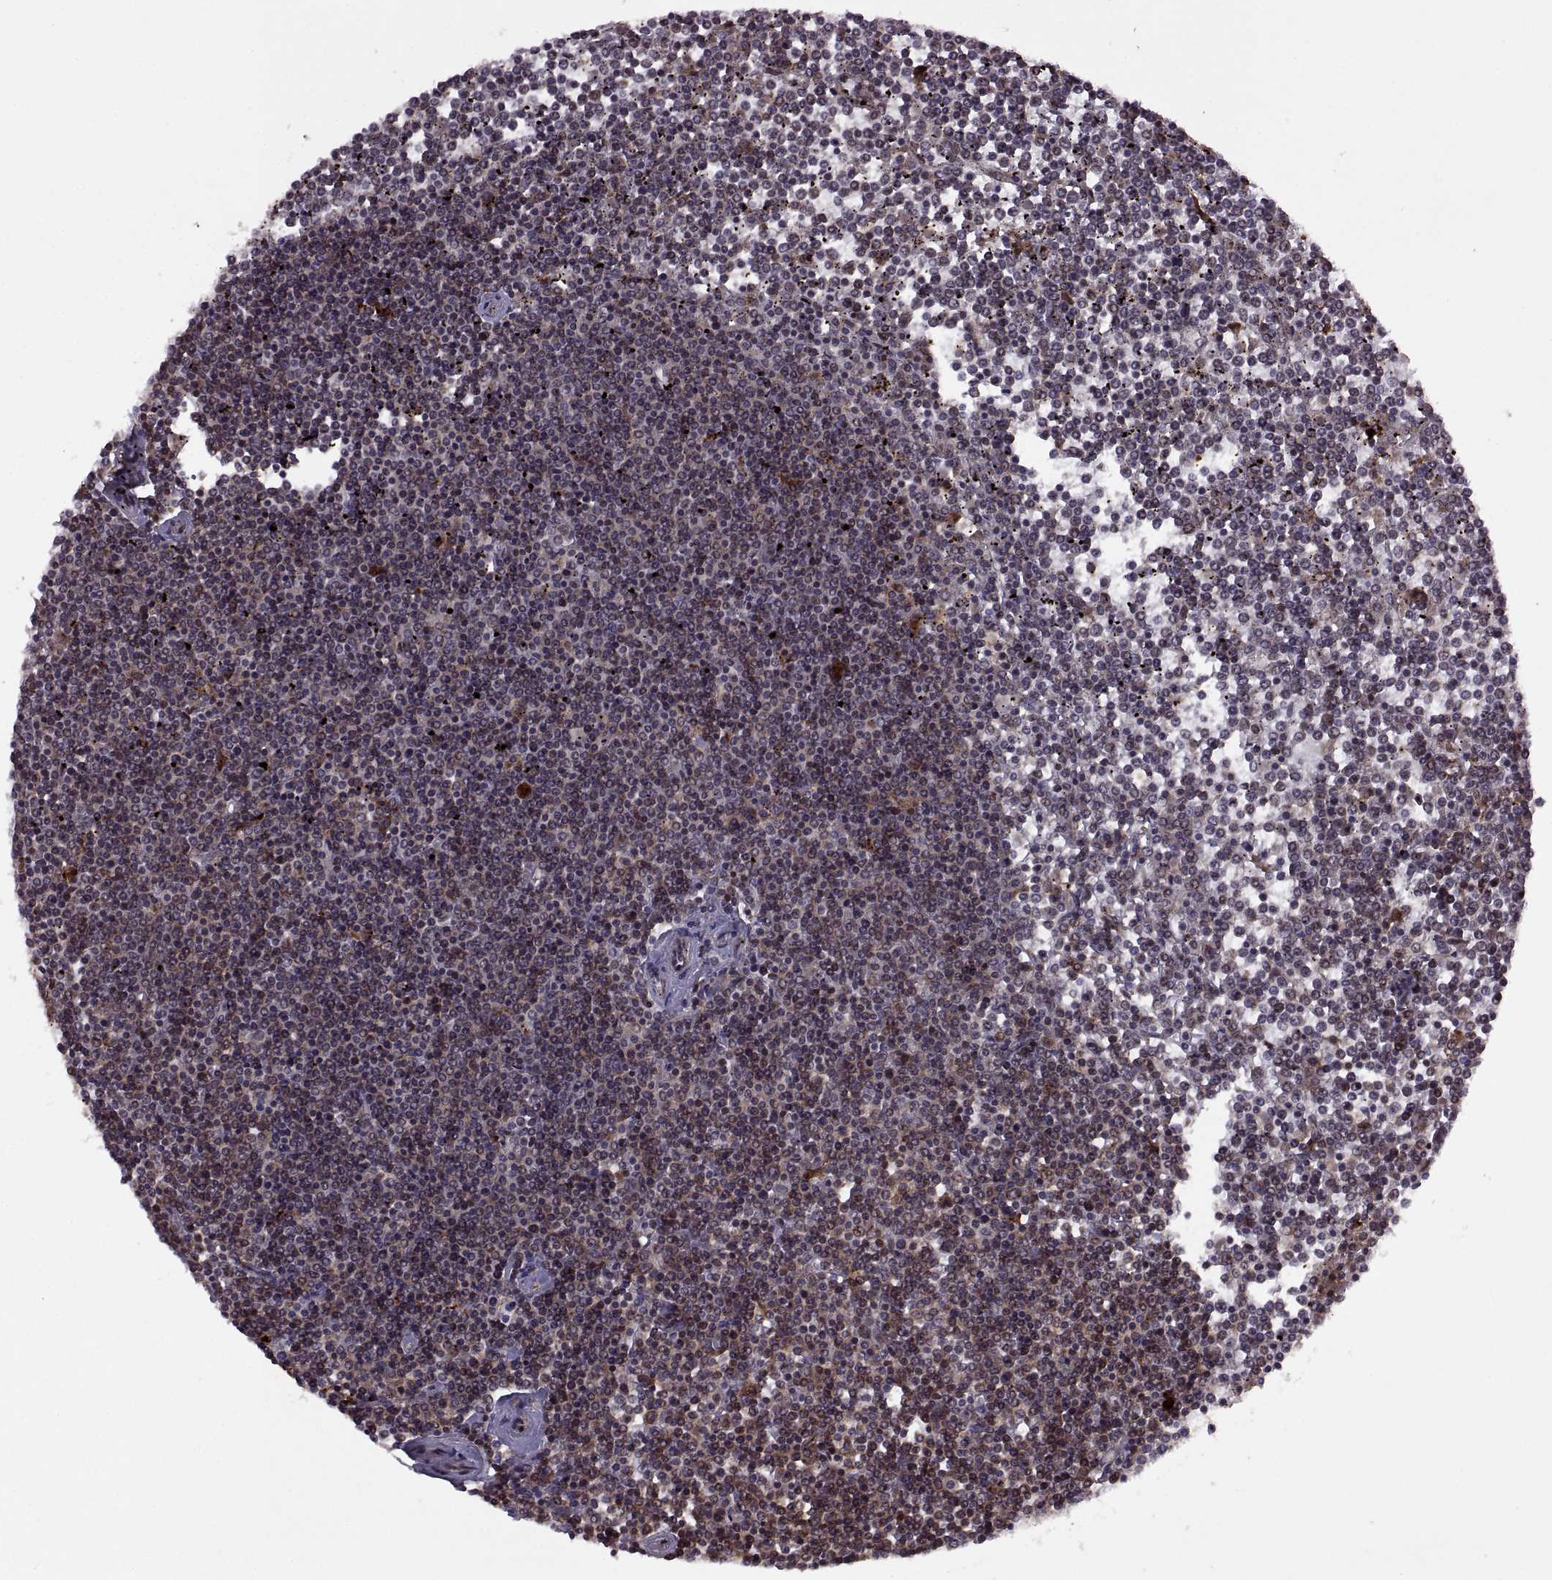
{"staining": {"intensity": "negative", "quantity": "none", "location": "none"}, "tissue": "lymphoma", "cell_type": "Tumor cells", "image_type": "cancer", "snomed": [{"axis": "morphology", "description": "Malignant lymphoma, non-Hodgkin's type, Low grade"}, {"axis": "topography", "description": "Spleen"}], "caption": "This is a micrograph of immunohistochemistry (IHC) staining of lymphoma, which shows no expression in tumor cells. The staining is performed using DAB brown chromogen with nuclei counter-stained in using hematoxylin.", "gene": "PTOV1", "patient": {"sex": "female", "age": 19}}